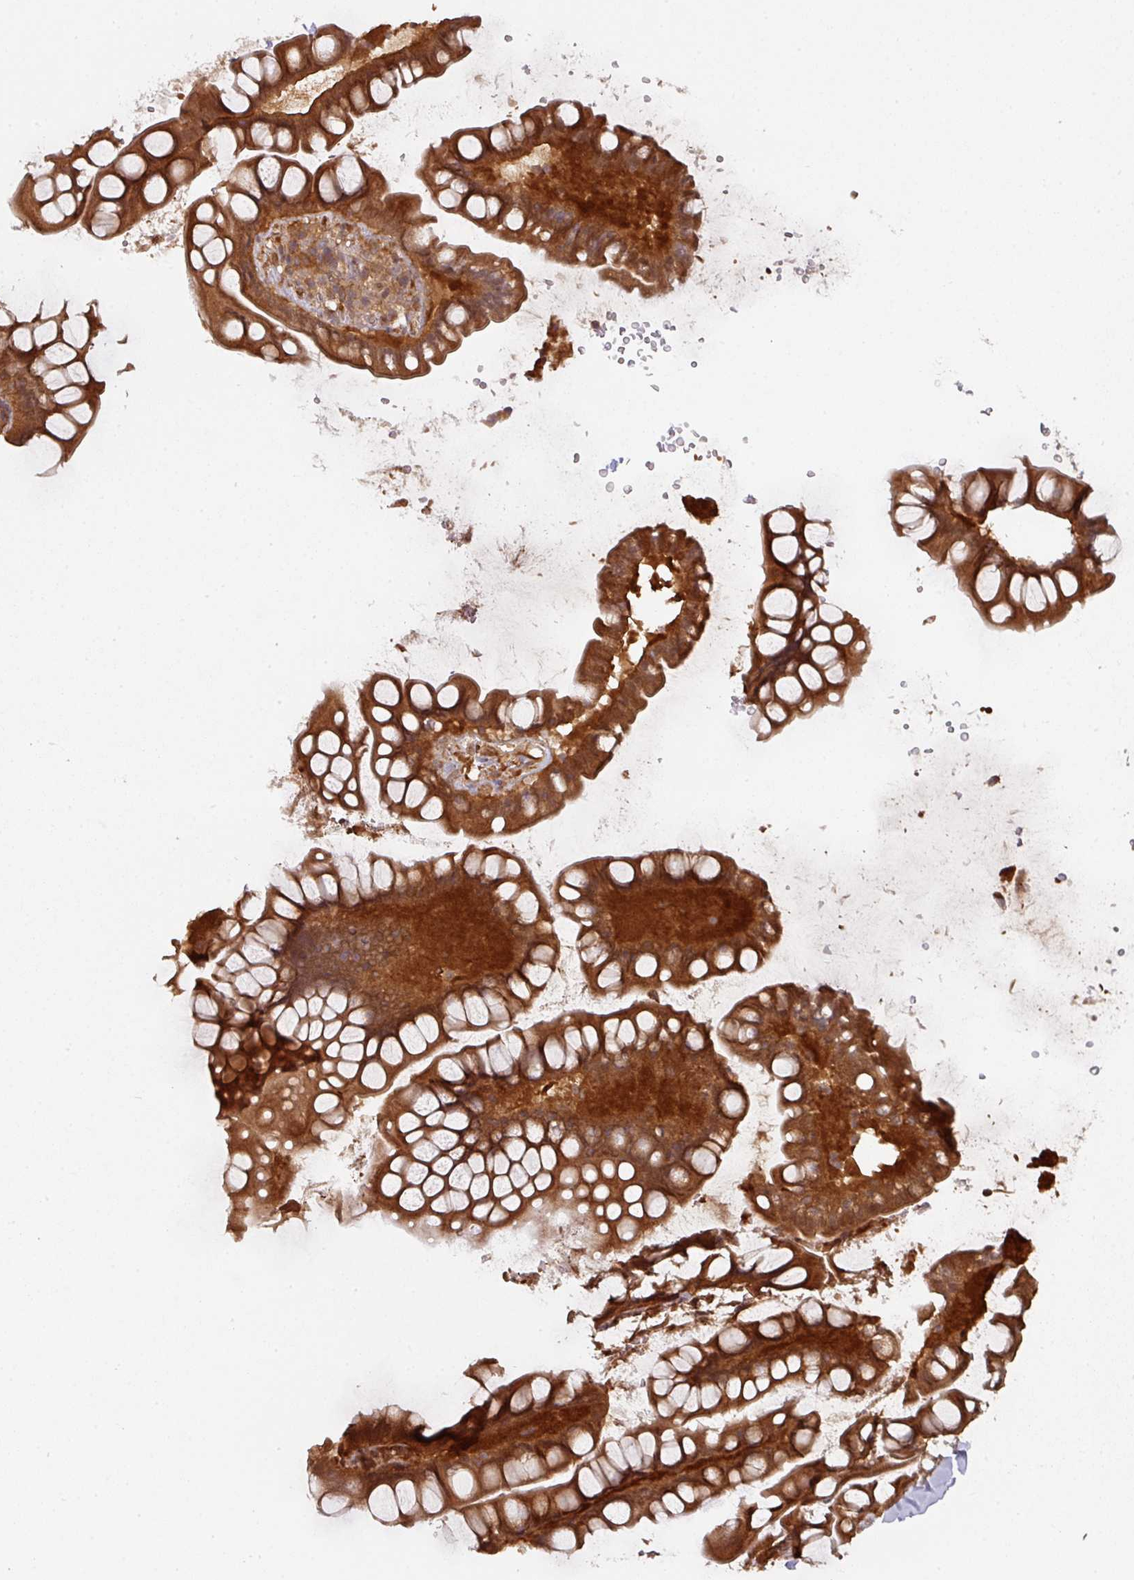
{"staining": {"intensity": "strong", "quantity": ">75%", "location": "cytoplasmic/membranous"}, "tissue": "small intestine", "cell_type": "Glandular cells", "image_type": "normal", "snomed": [{"axis": "morphology", "description": "Normal tissue, NOS"}, {"axis": "topography", "description": "Small intestine"}], "caption": "Benign small intestine demonstrates strong cytoplasmic/membranous staining in approximately >75% of glandular cells Nuclei are stained in blue..", "gene": "EIF4EBP2", "patient": {"sex": "male", "age": 70}}